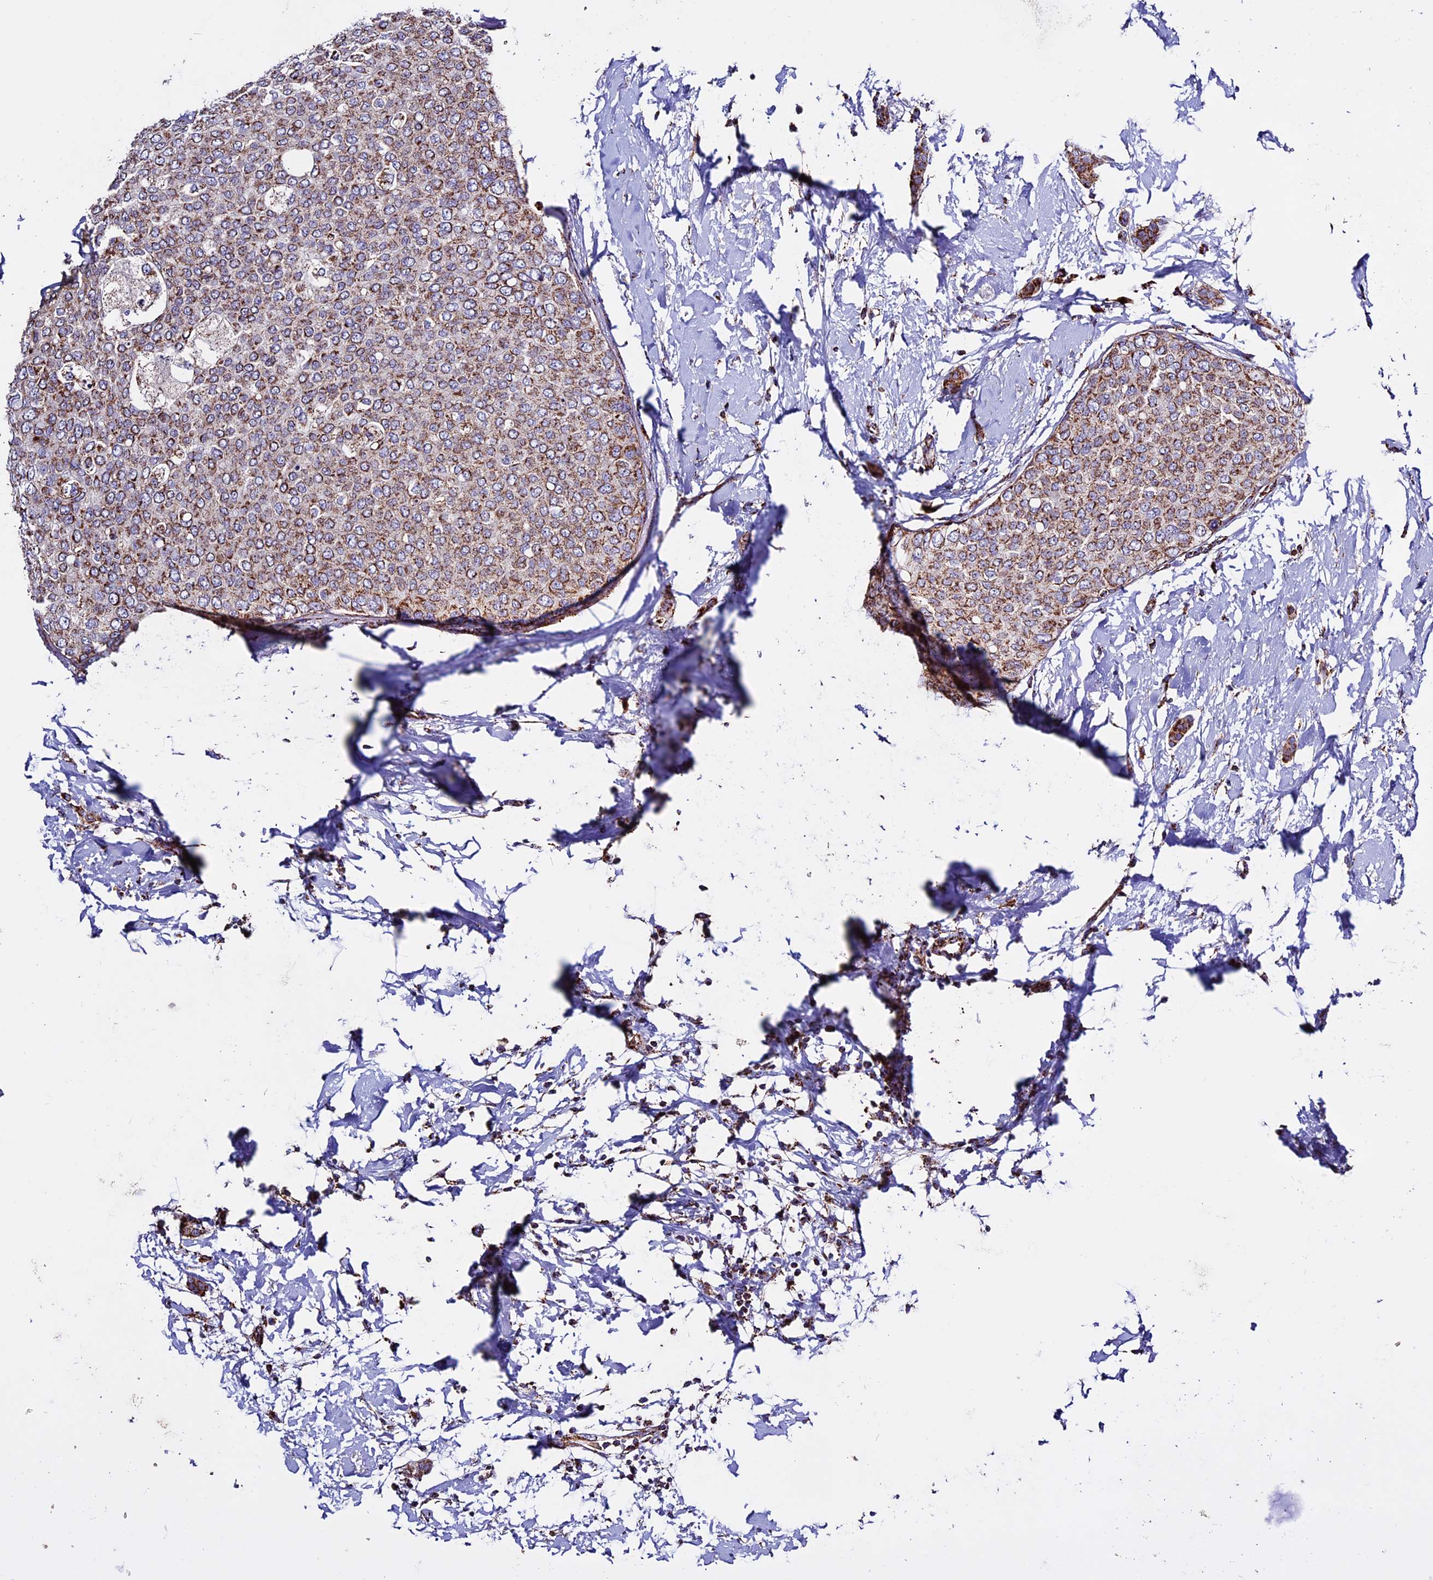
{"staining": {"intensity": "moderate", "quantity": ">75%", "location": "cytoplasmic/membranous"}, "tissue": "breast cancer", "cell_type": "Tumor cells", "image_type": "cancer", "snomed": [{"axis": "morphology", "description": "Duct carcinoma"}, {"axis": "topography", "description": "Breast"}], "caption": "A brown stain labels moderate cytoplasmic/membranous expression of a protein in breast invasive ductal carcinoma tumor cells.", "gene": "CX3CL1", "patient": {"sex": "female", "age": 72}}